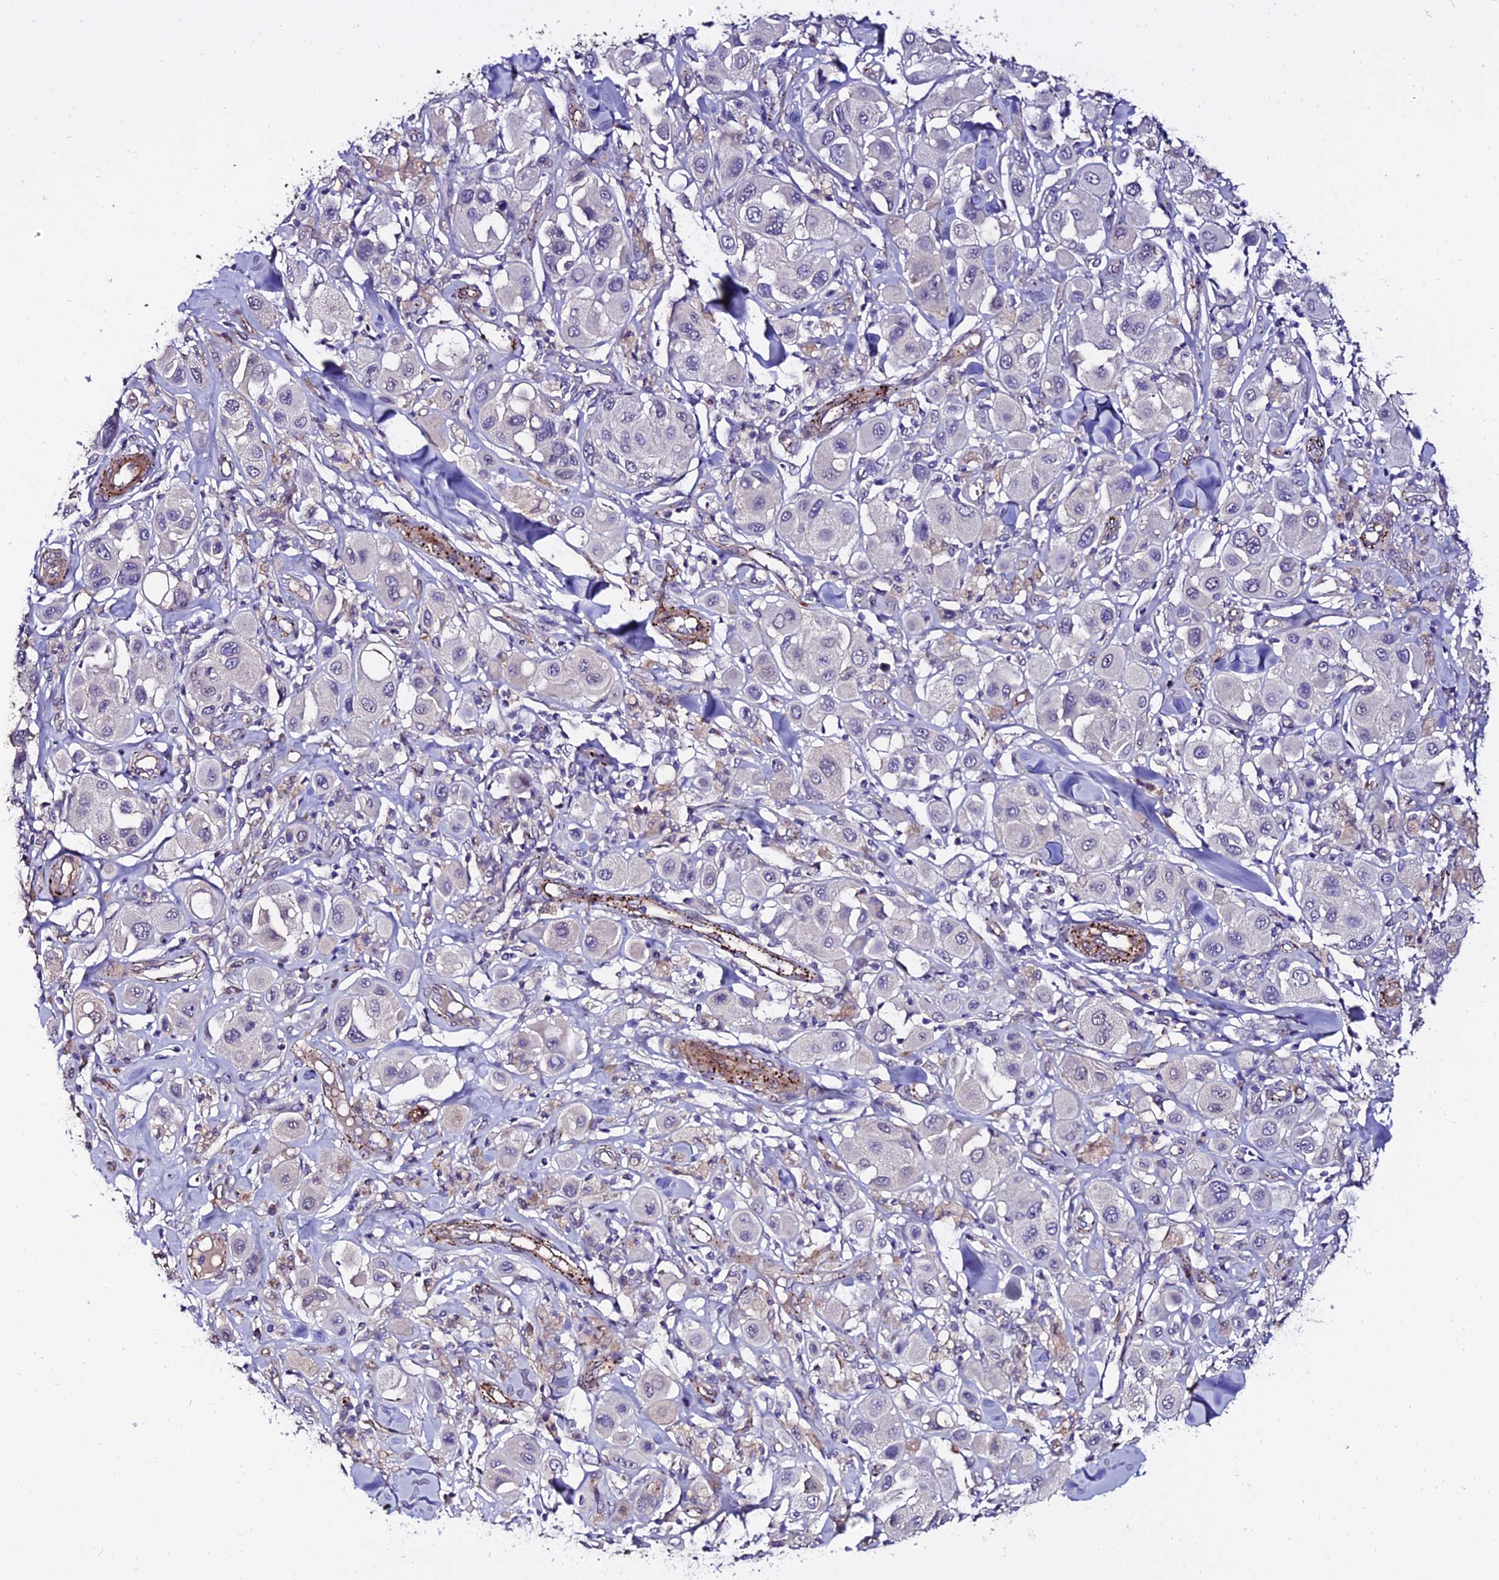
{"staining": {"intensity": "negative", "quantity": "none", "location": "none"}, "tissue": "melanoma", "cell_type": "Tumor cells", "image_type": "cancer", "snomed": [{"axis": "morphology", "description": "Malignant melanoma, Metastatic site"}, {"axis": "topography", "description": "Skin"}], "caption": "This is a micrograph of IHC staining of malignant melanoma (metastatic site), which shows no positivity in tumor cells.", "gene": "ALDH3B2", "patient": {"sex": "male", "age": 41}}